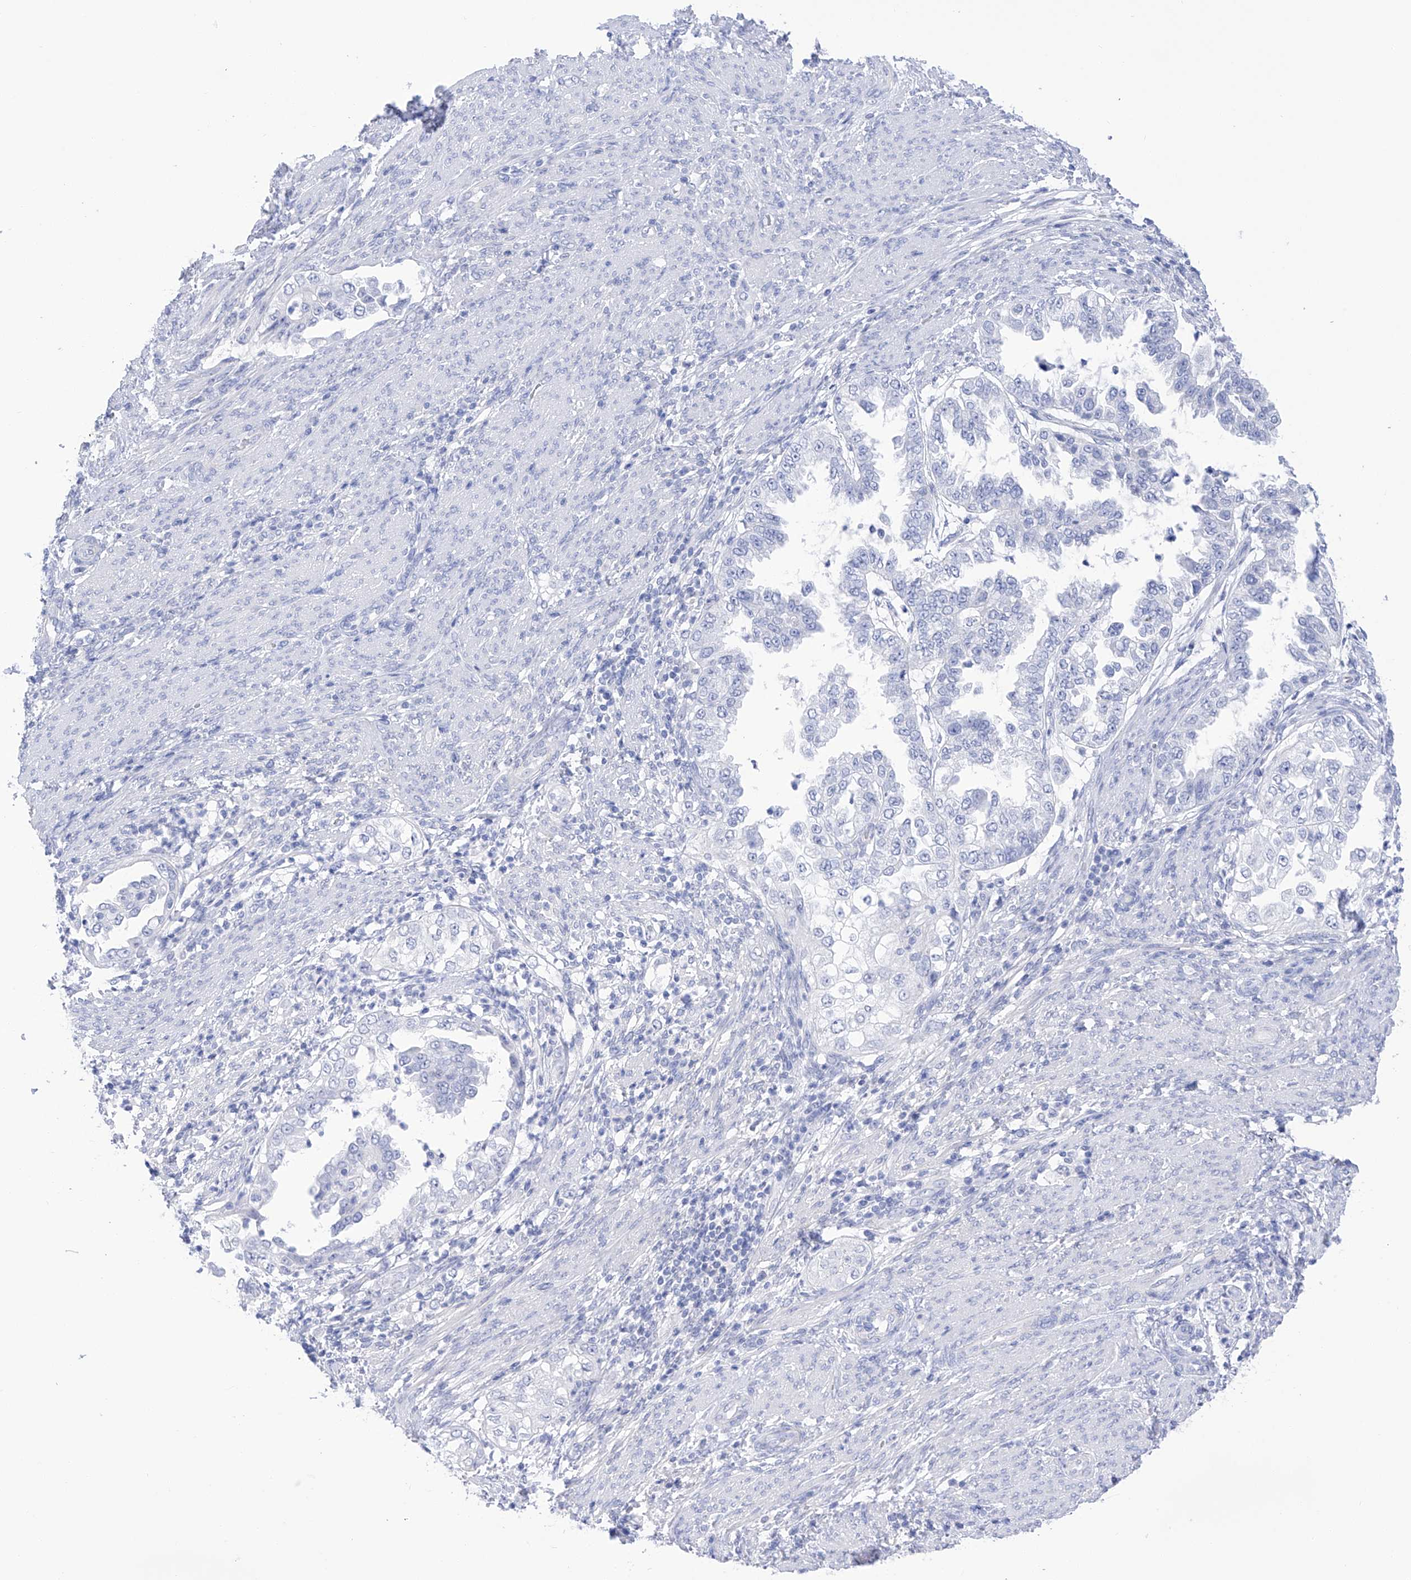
{"staining": {"intensity": "negative", "quantity": "none", "location": "none"}, "tissue": "endometrial cancer", "cell_type": "Tumor cells", "image_type": "cancer", "snomed": [{"axis": "morphology", "description": "Adenocarcinoma, NOS"}, {"axis": "topography", "description": "Endometrium"}], "caption": "Human endometrial cancer (adenocarcinoma) stained for a protein using IHC demonstrates no staining in tumor cells.", "gene": "FLG", "patient": {"sex": "female", "age": 85}}